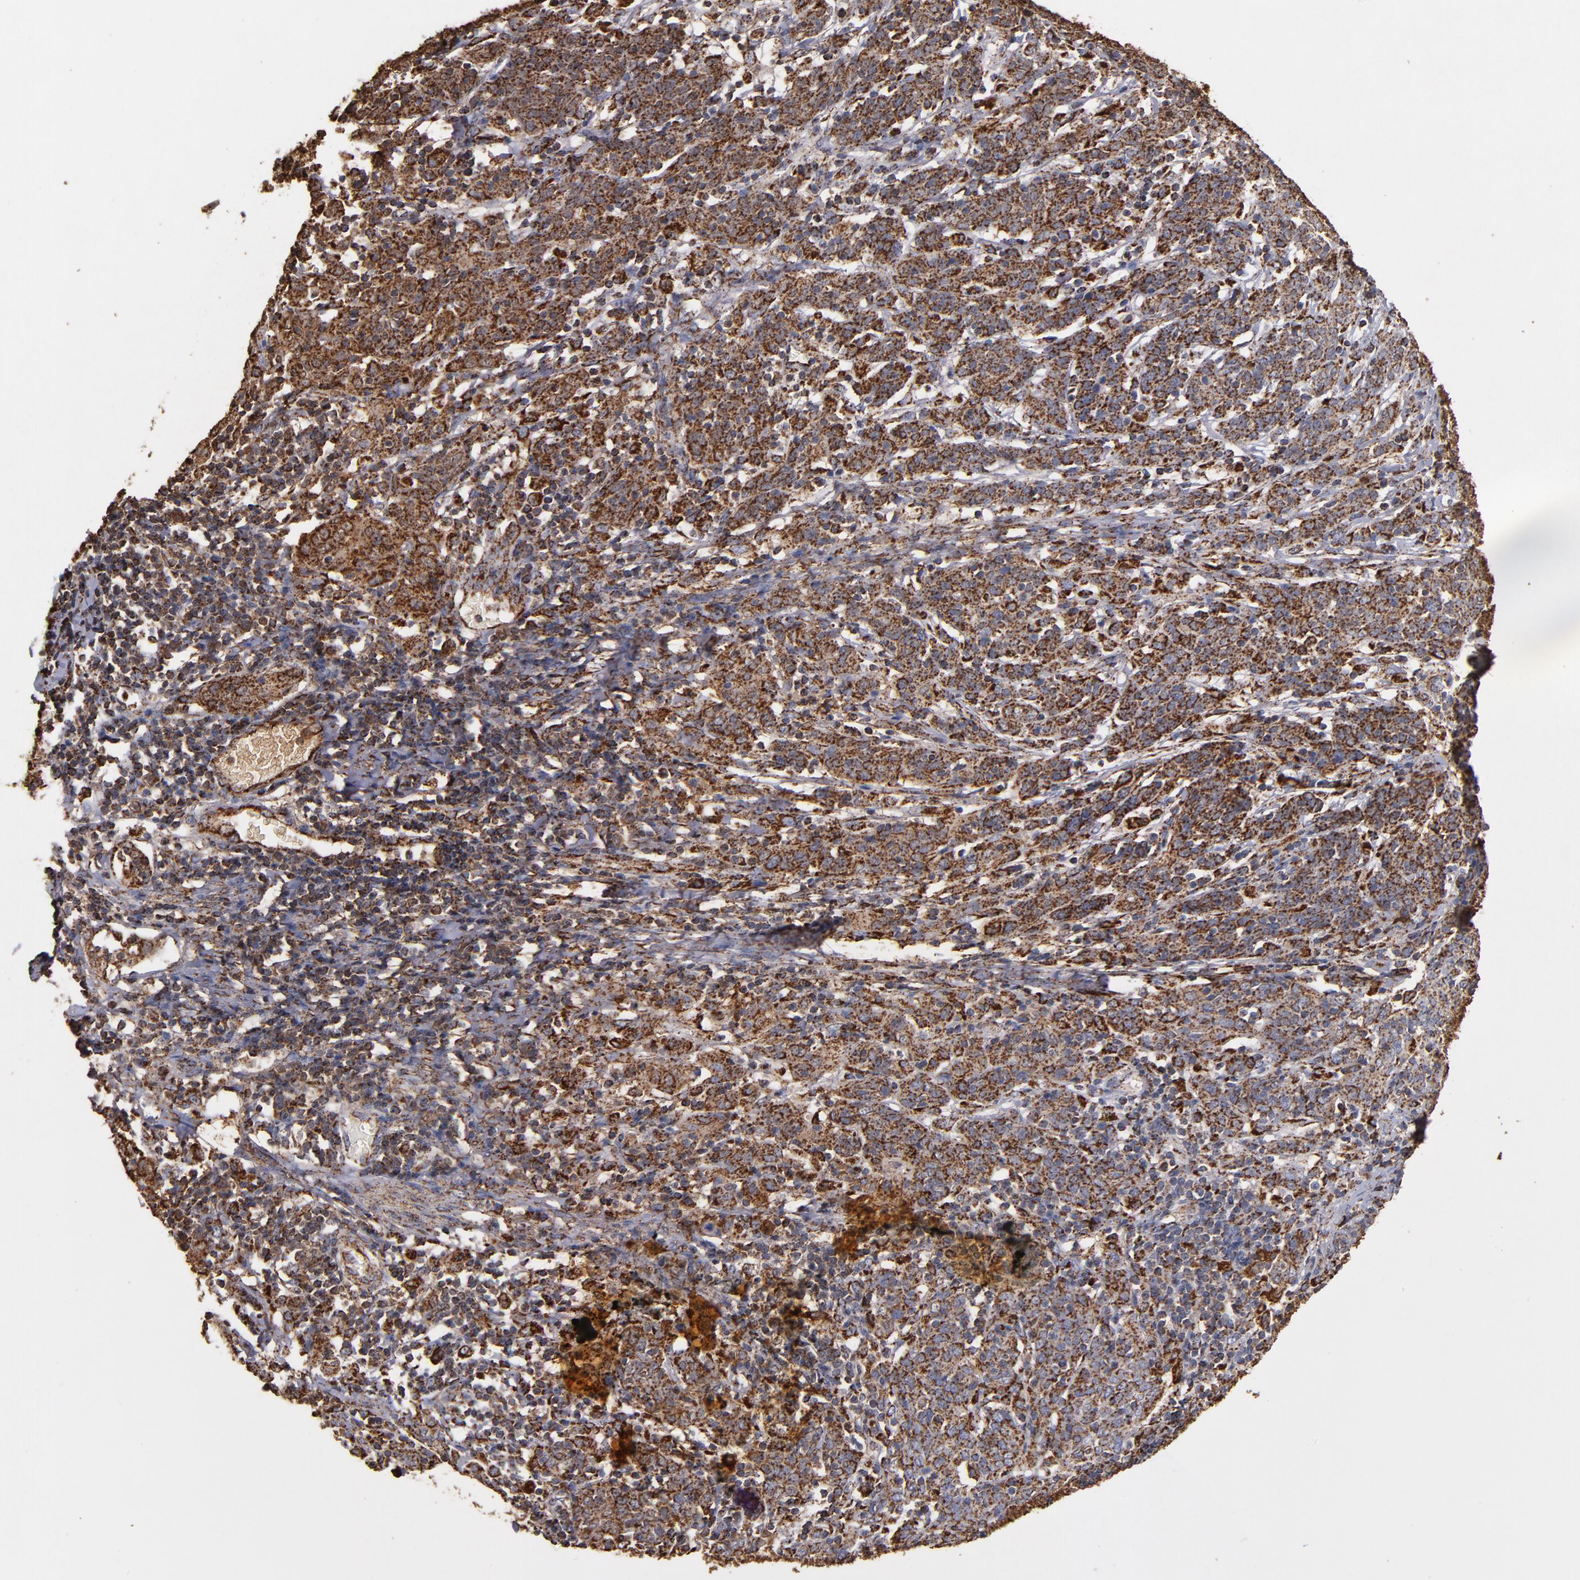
{"staining": {"intensity": "strong", "quantity": ">75%", "location": "cytoplasmic/membranous"}, "tissue": "cervical cancer", "cell_type": "Tumor cells", "image_type": "cancer", "snomed": [{"axis": "morphology", "description": "Normal tissue, NOS"}, {"axis": "morphology", "description": "Squamous cell carcinoma, NOS"}, {"axis": "topography", "description": "Cervix"}], "caption": "Protein analysis of cervical squamous cell carcinoma tissue demonstrates strong cytoplasmic/membranous expression in about >75% of tumor cells. The staining was performed using DAB to visualize the protein expression in brown, while the nuclei were stained in blue with hematoxylin (Magnification: 20x).", "gene": "SOD2", "patient": {"sex": "female", "age": 67}}